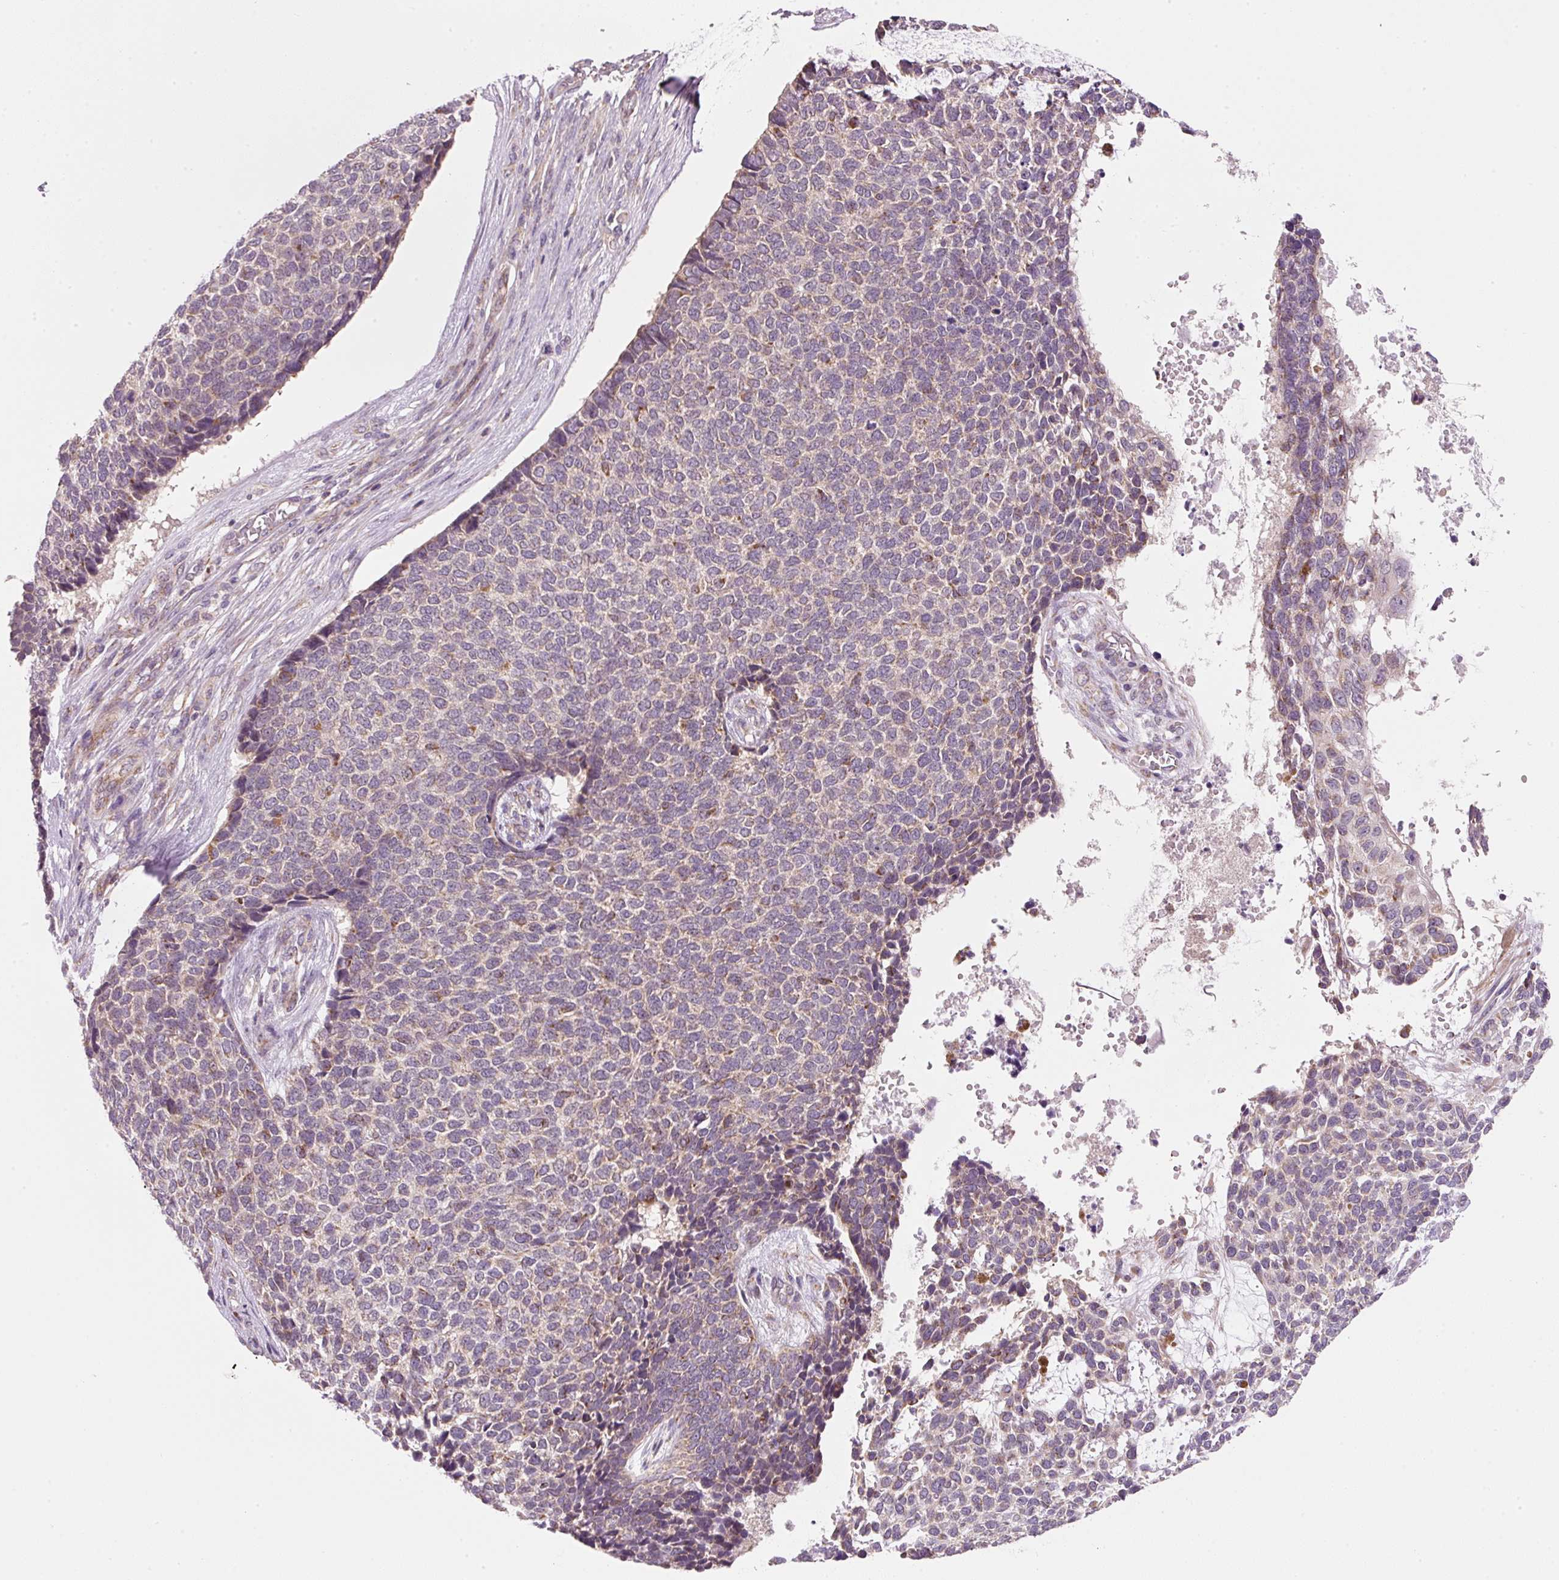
{"staining": {"intensity": "weak", "quantity": "25%-75%", "location": "cytoplasmic/membranous"}, "tissue": "skin cancer", "cell_type": "Tumor cells", "image_type": "cancer", "snomed": [{"axis": "morphology", "description": "Basal cell carcinoma"}, {"axis": "topography", "description": "Skin"}], "caption": "About 25%-75% of tumor cells in human skin cancer exhibit weak cytoplasmic/membranous protein positivity as visualized by brown immunohistochemical staining.", "gene": "FAM78B", "patient": {"sex": "female", "age": 84}}